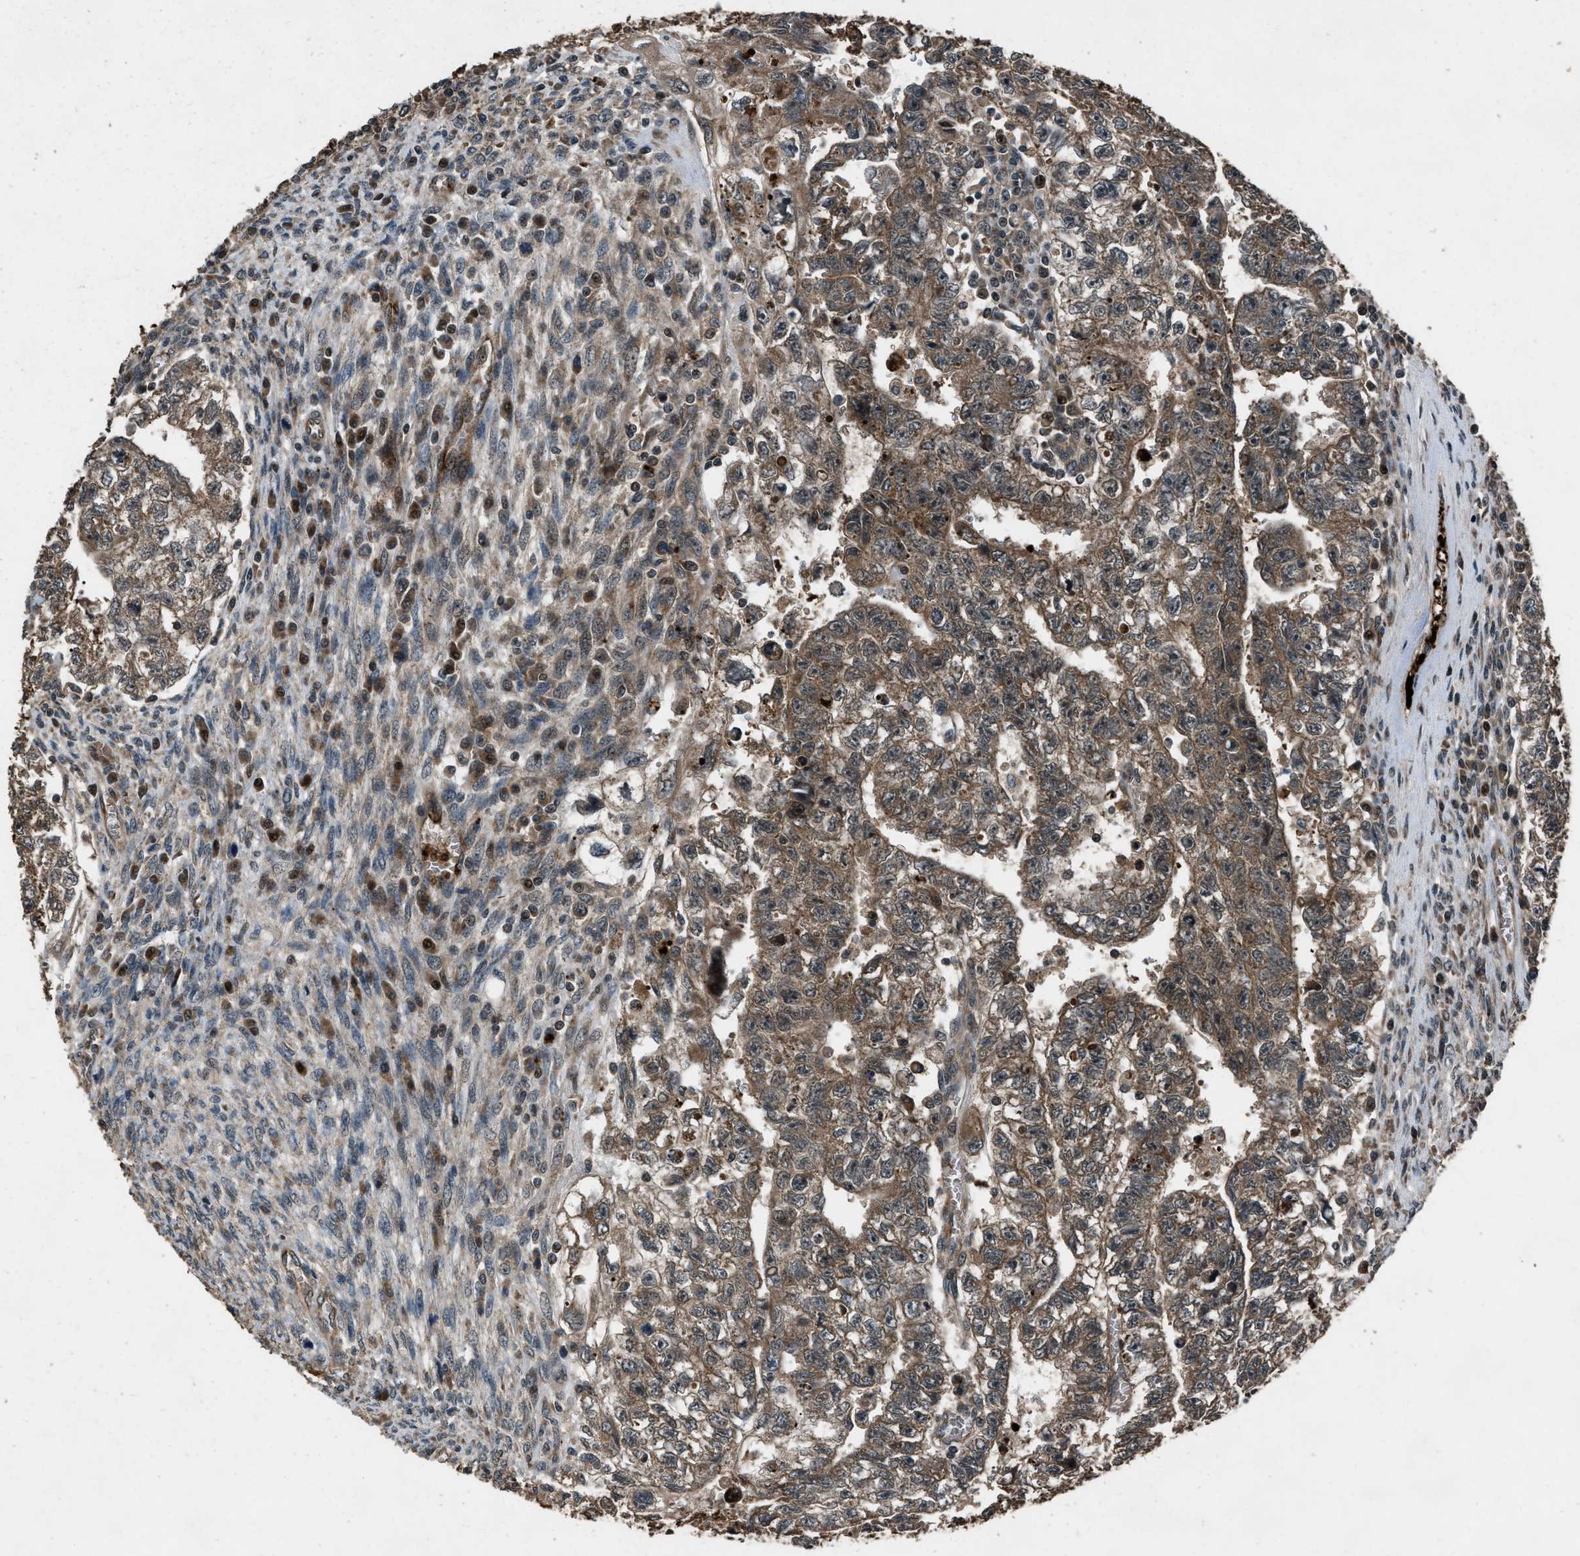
{"staining": {"intensity": "moderate", "quantity": ">75%", "location": "cytoplasmic/membranous"}, "tissue": "testis cancer", "cell_type": "Tumor cells", "image_type": "cancer", "snomed": [{"axis": "morphology", "description": "Seminoma, NOS"}, {"axis": "morphology", "description": "Carcinoma, Embryonal, NOS"}, {"axis": "topography", "description": "Testis"}], "caption": "Immunohistochemistry (IHC) photomicrograph of human testis embryonal carcinoma stained for a protein (brown), which reveals medium levels of moderate cytoplasmic/membranous staining in approximately >75% of tumor cells.", "gene": "IRAK4", "patient": {"sex": "male", "age": 38}}